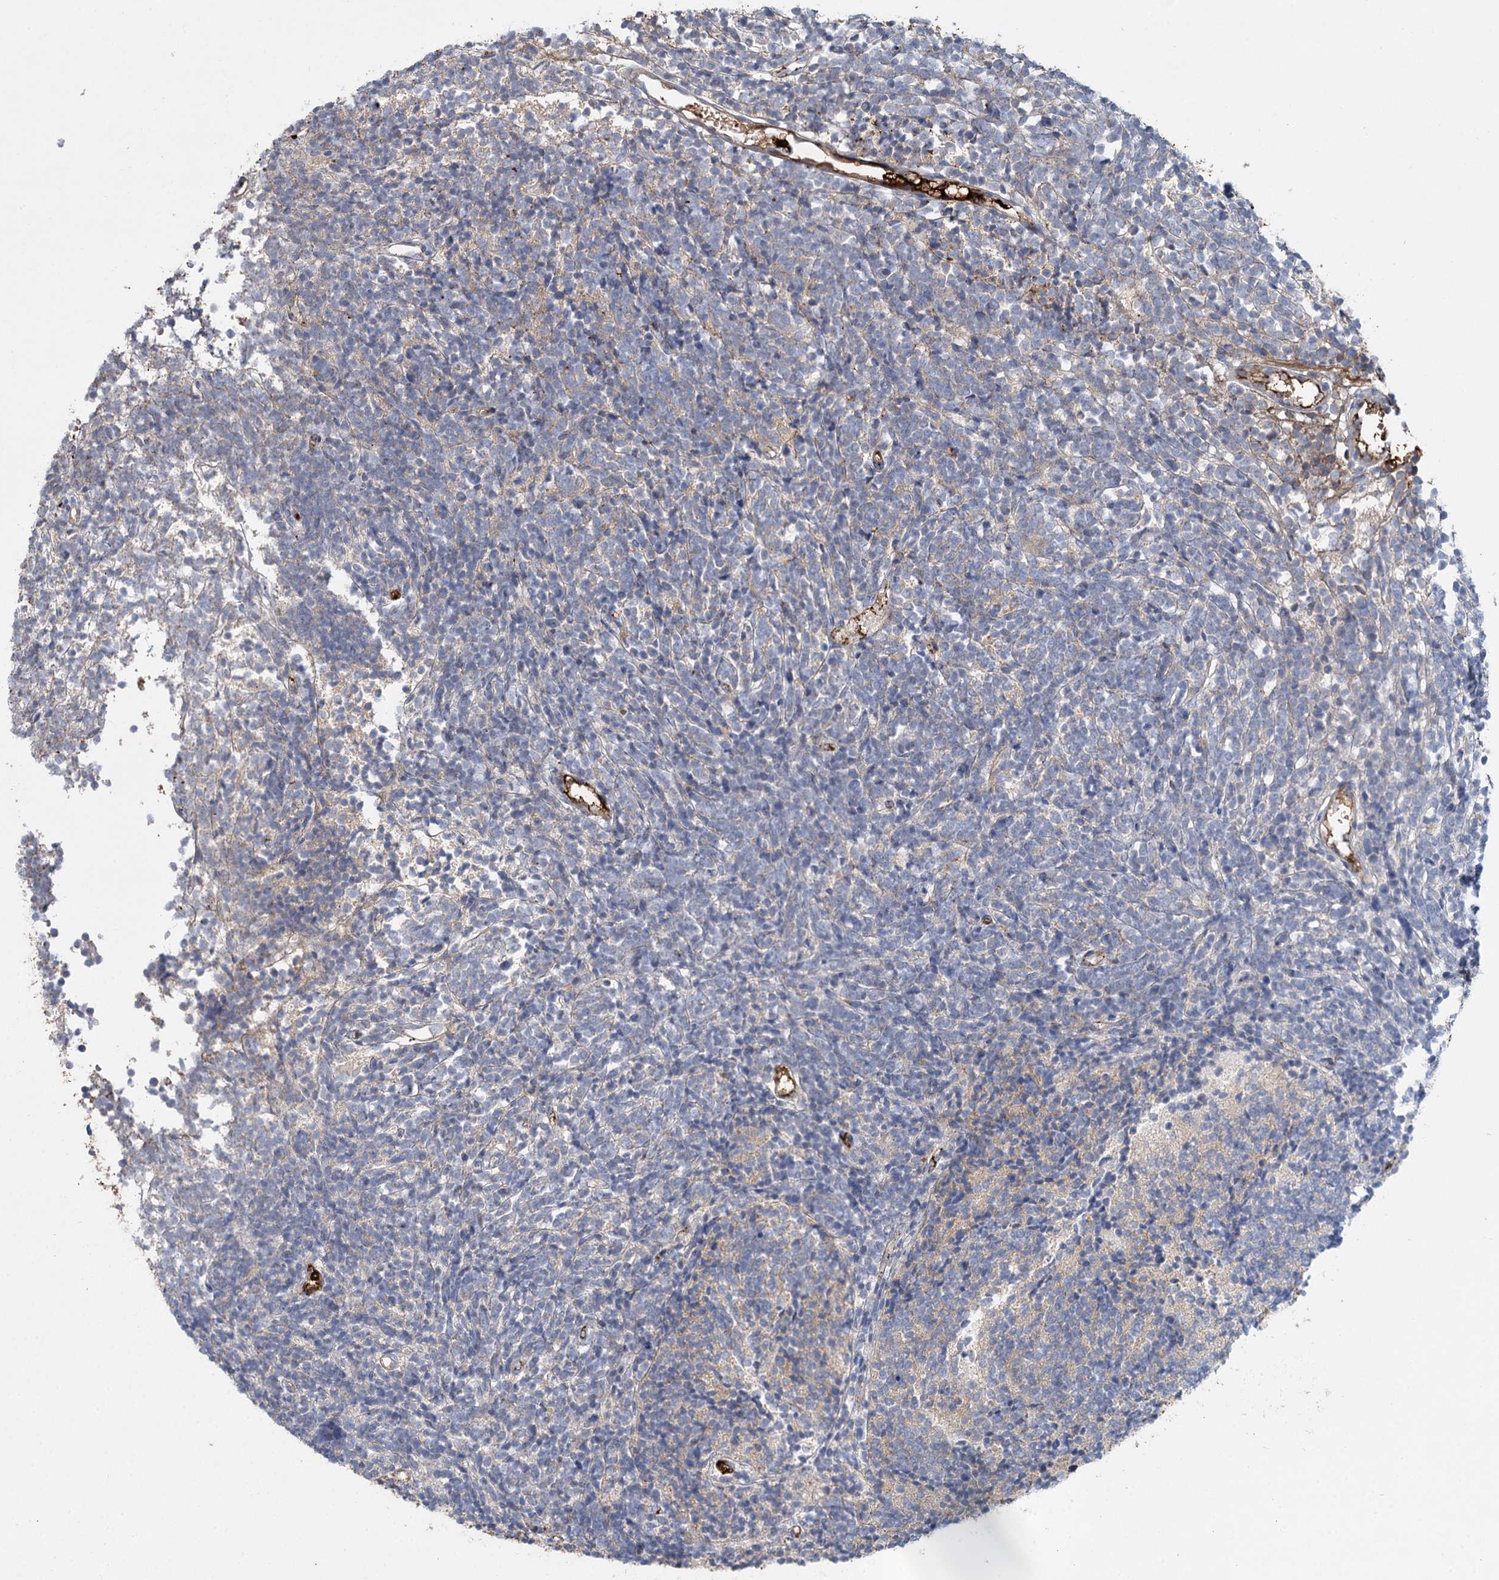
{"staining": {"intensity": "weak", "quantity": "<25%", "location": "cytoplasmic/membranous"}, "tissue": "glioma", "cell_type": "Tumor cells", "image_type": "cancer", "snomed": [{"axis": "morphology", "description": "Glioma, malignant, Low grade"}, {"axis": "topography", "description": "Brain"}], "caption": "There is no significant expression in tumor cells of low-grade glioma (malignant). (DAB IHC visualized using brightfield microscopy, high magnification).", "gene": "ALKBH8", "patient": {"sex": "female", "age": 1}}